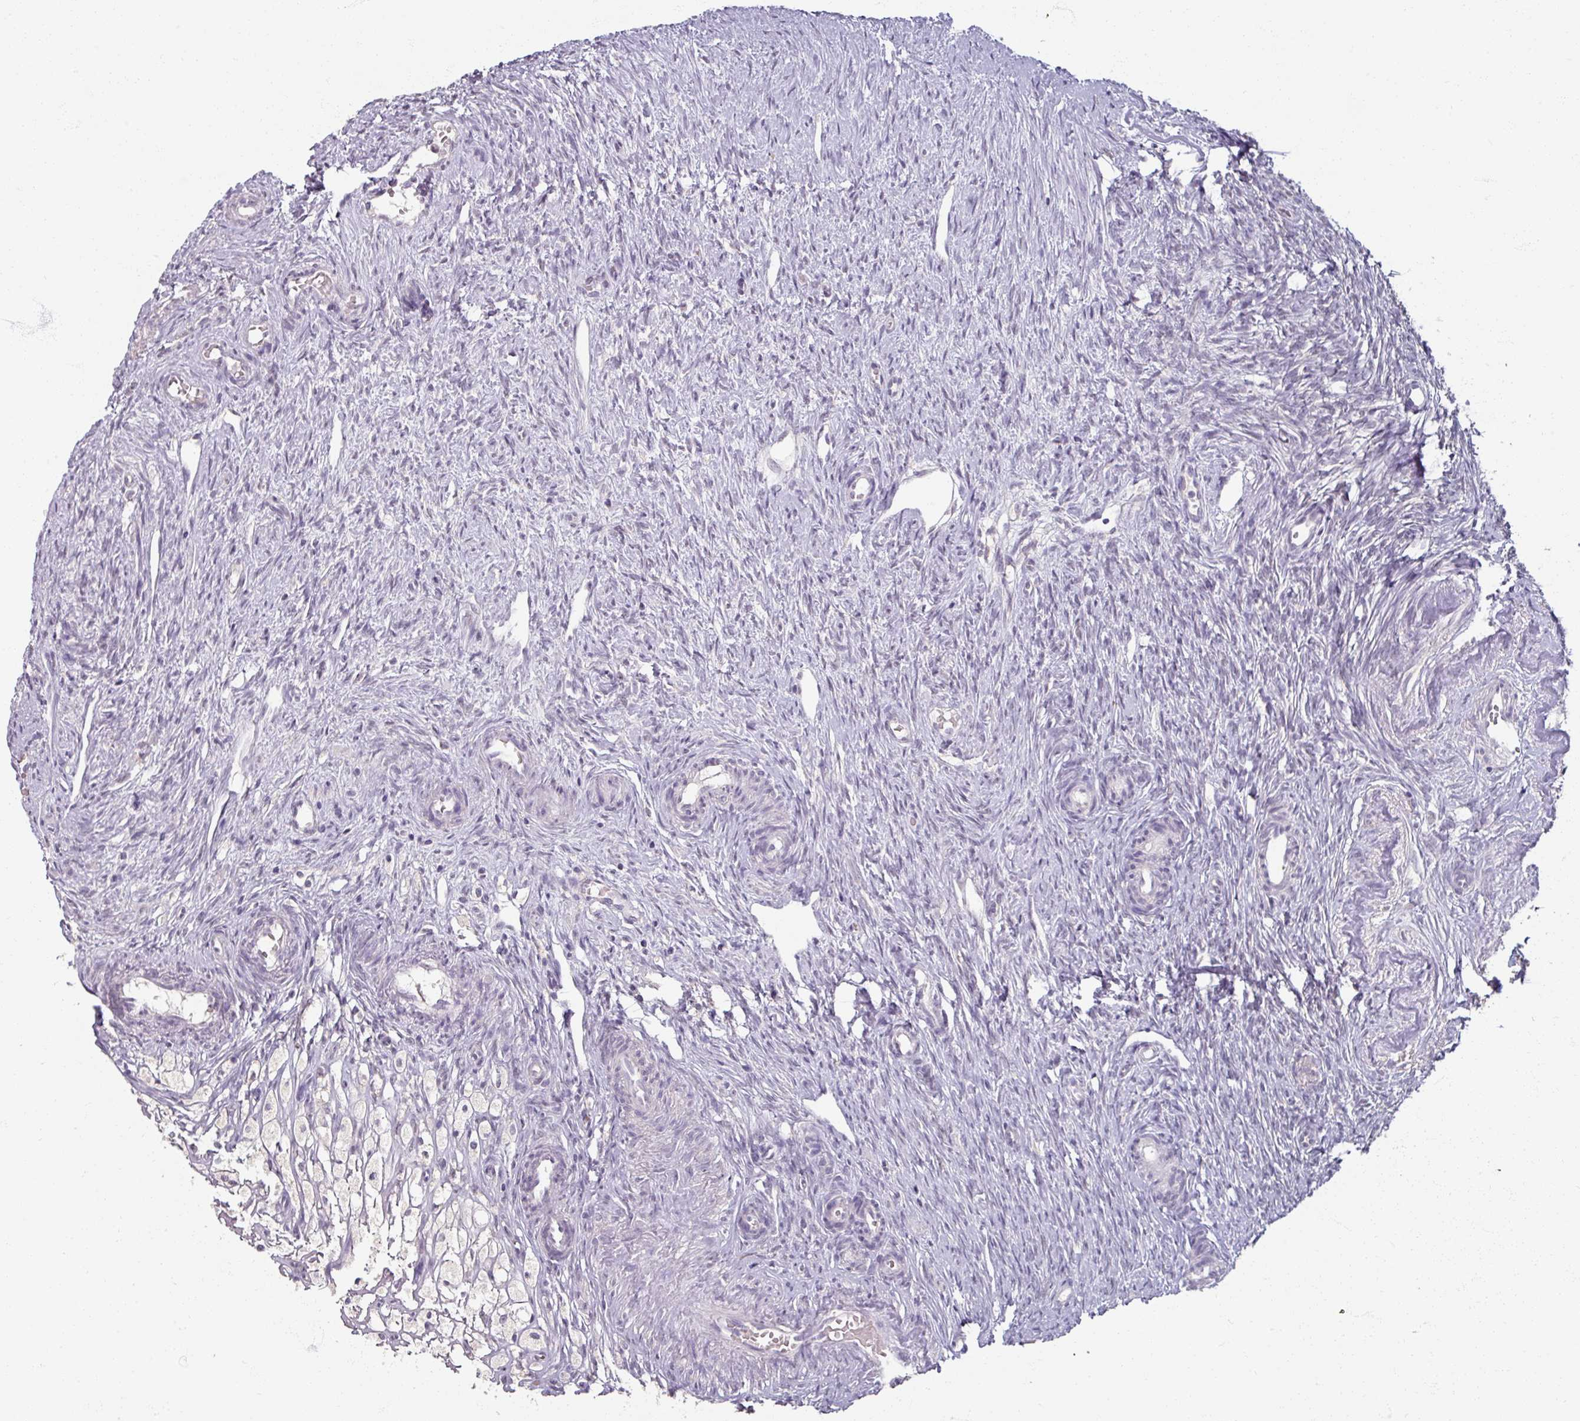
{"staining": {"intensity": "negative", "quantity": "none", "location": "none"}, "tissue": "ovary", "cell_type": "Follicle cells", "image_type": "normal", "snomed": [{"axis": "morphology", "description": "Normal tissue, NOS"}, {"axis": "topography", "description": "Ovary"}], "caption": "An IHC photomicrograph of unremarkable ovary is shown. There is no staining in follicle cells of ovary.", "gene": "SOX11", "patient": {"sex": "female", "age": 51}}